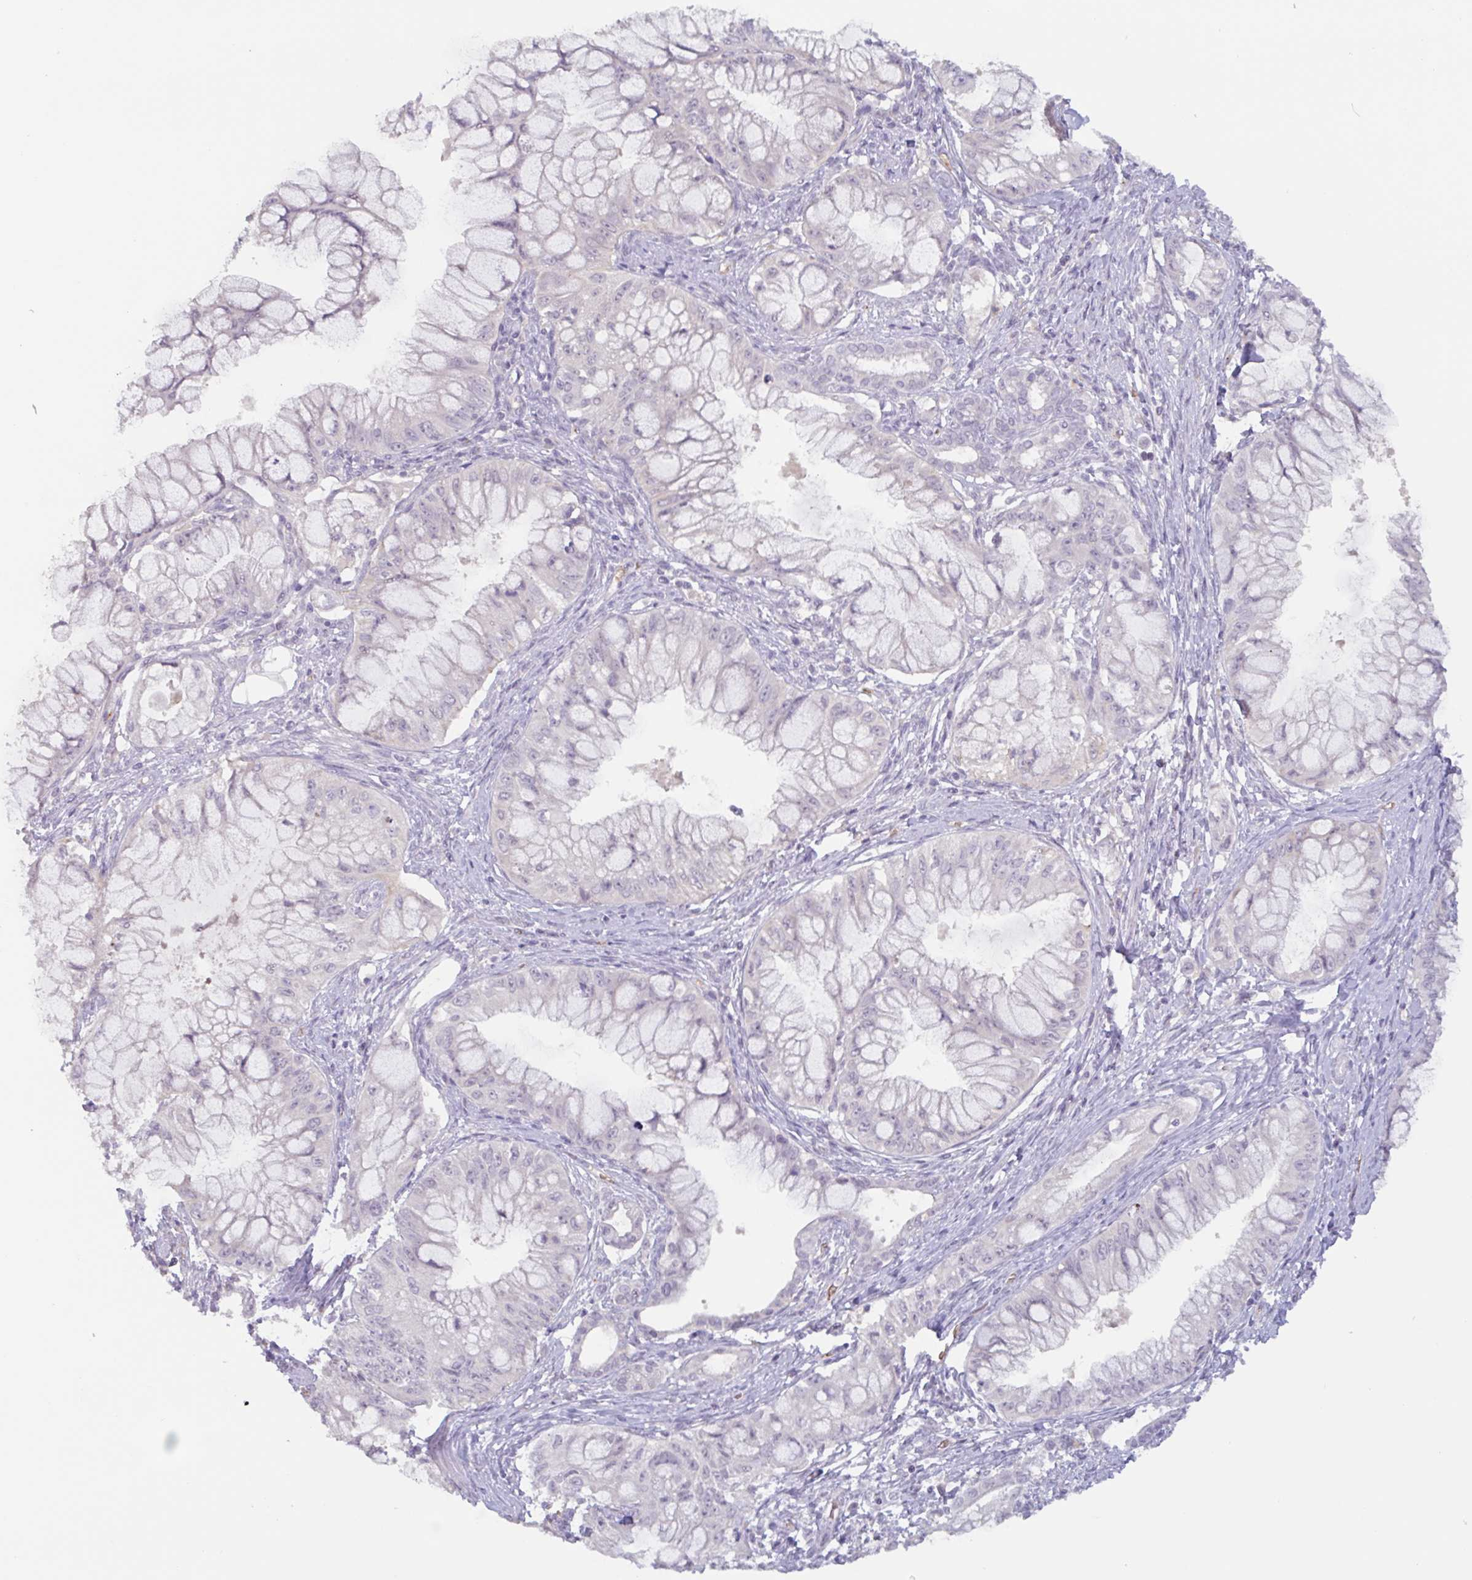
{"staining": {"intensity": "negative", "quantity": "none", "location": "none"}, "tissue": "pancreatic cancer", "cell_type": "Tumor cells", "image_type": "cancer", "snomed": [{"axis": "morphology", "description": "Adenocarcinoma, NOS"}, {"axis": "topography", "description": "Pancreas"}], "caption": "Immunohistochemistry (IHC) of human pancreatic cancer (adenocarcinoma) demonstrates no expression in tumor cells.", "gene": "RHAG", "patient": {"sex": "male", "age": 48}}